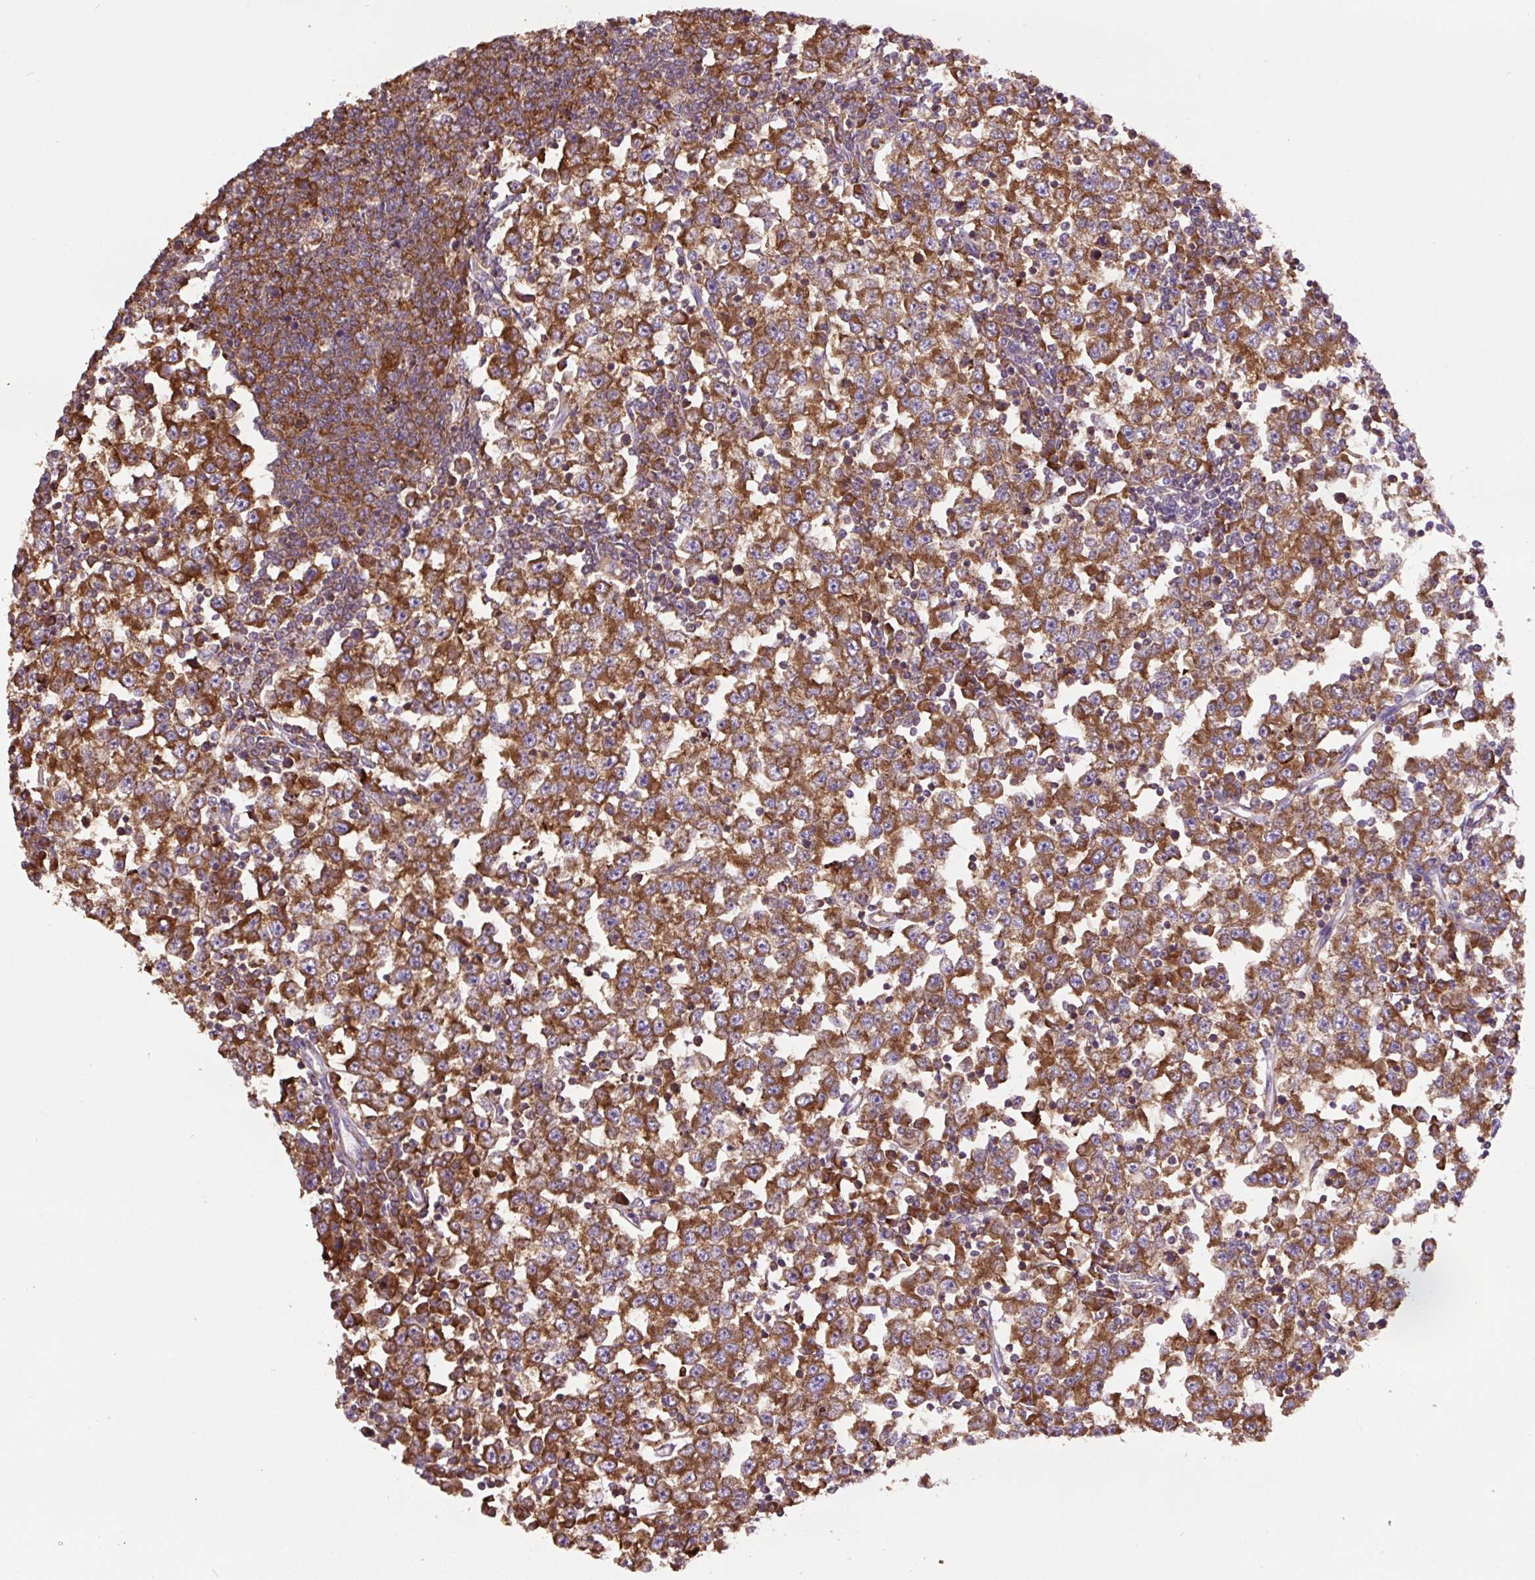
{"staining": {"intensity": "strong", "quantity": ">75%", "location": "cytoplasmic/membranous"}, "tissue": "testis cancer", "cell_type": "Tumor cells", "image_type": "cancer", "snomed": [{"axis": "morphology", "description": "Seminoma, NOS"}, {"axis": "topography", "description": "Testis"}], "caption": "Seminoma (testis) stained with a brown dye demonstrates strong cytoplasmic/membranous positive expression in approximately >75% of tumor cells.", "gene": "RPS23", "patient": {"sex": "male", "age": 65}}